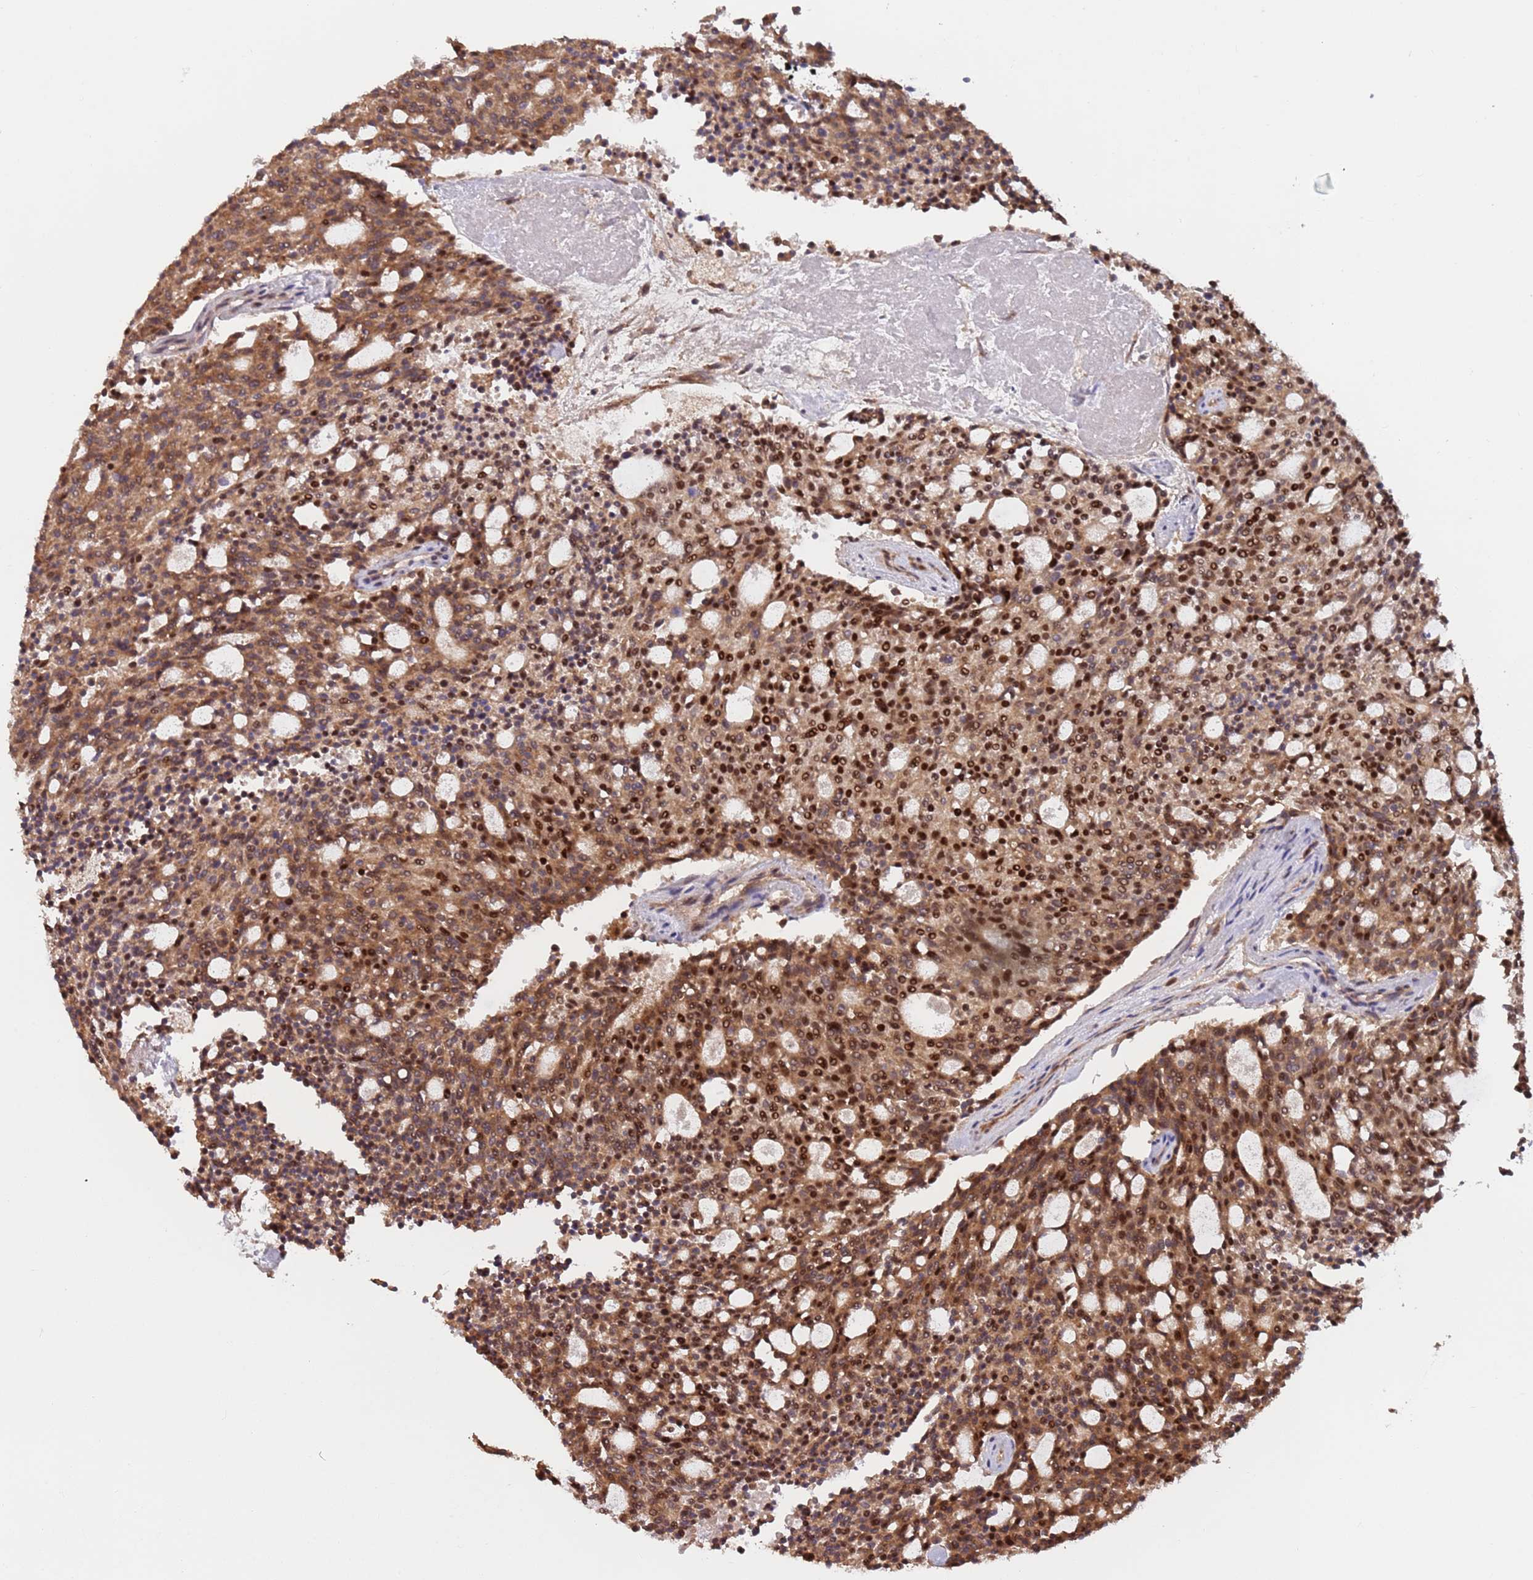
{"staining": {"intensity": "moderate", "quantity": ">75%", "location": "cytoplasmic/membranous,nuclear"}, "tissue": "carcinoid", "cell_type": "Tumor cells", "image_type": "cancer", "snomed": [{"axis": "morphology", "description": "Carcinoid, malignant, NOS"}, {"axis": "topography", "description": "Pancreas"}], "caption": "This micrograph displays immunohistochemistry (IHC) staining of human malignant carcinoid, with medium moderate cytoplasmic/membranous and nuclear expression in about >75% of tumor cells.", "gene": "POLR3H", "patient": {"sex": "female", "age": 54}}